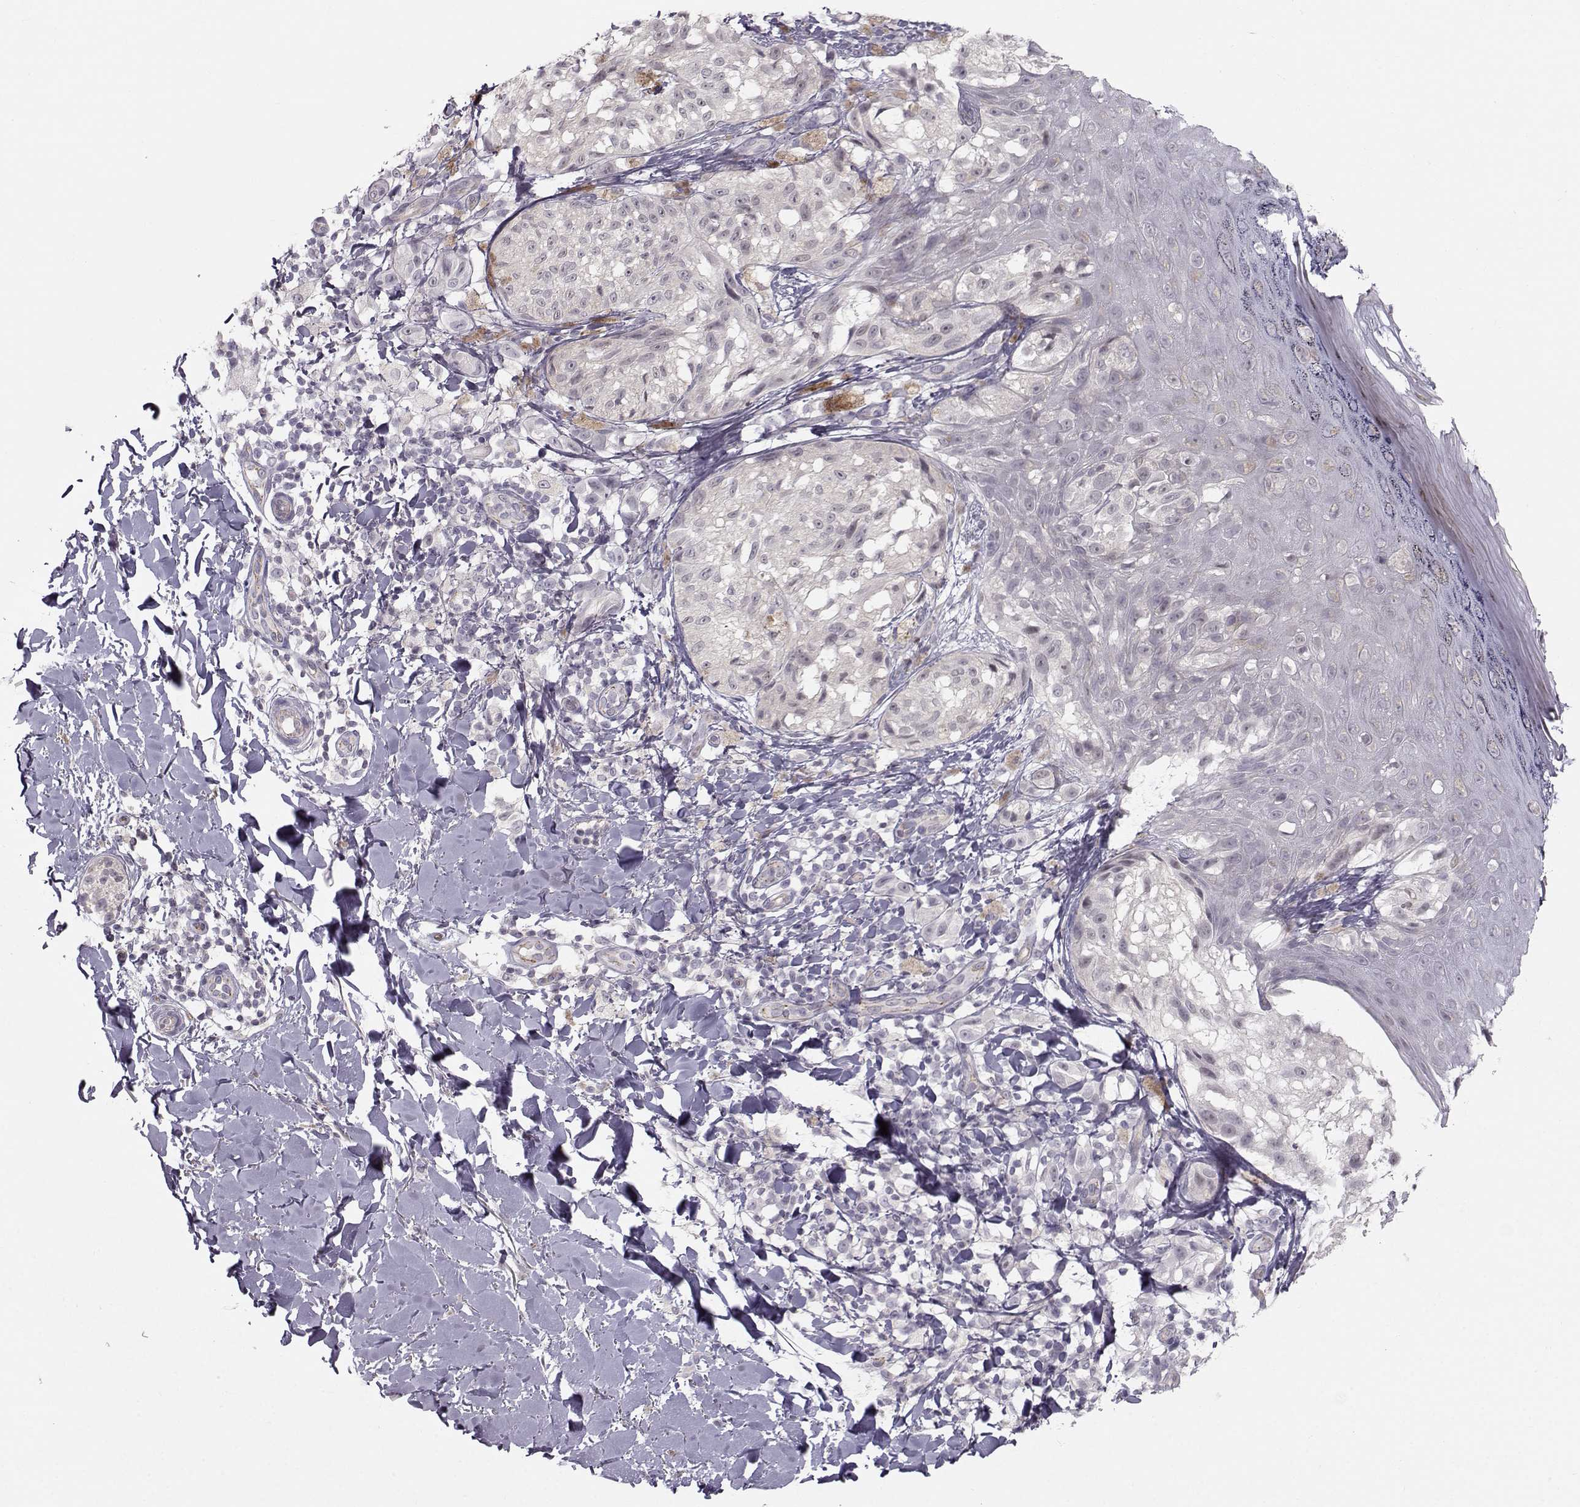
{"staining": {"intensity": "negative", "quantity": "none", "location": "none"}, "tissue": "melanoma", "cell_type": "Tumor cells", "image_type": "cancer", "snomed": [{"axis": "morphology", "description": "Malignant melanoma, NOS"}, {"axis": "topography", "description": "Skin"}], "caption": "Protein analysis of melanoma displays no significant expression in tumor cells. (Brightfield microscopy of DAB immunohistochemistry at high magnification).", "gene": "MAST1", "patient": {"sex": "male", "age": 36}}